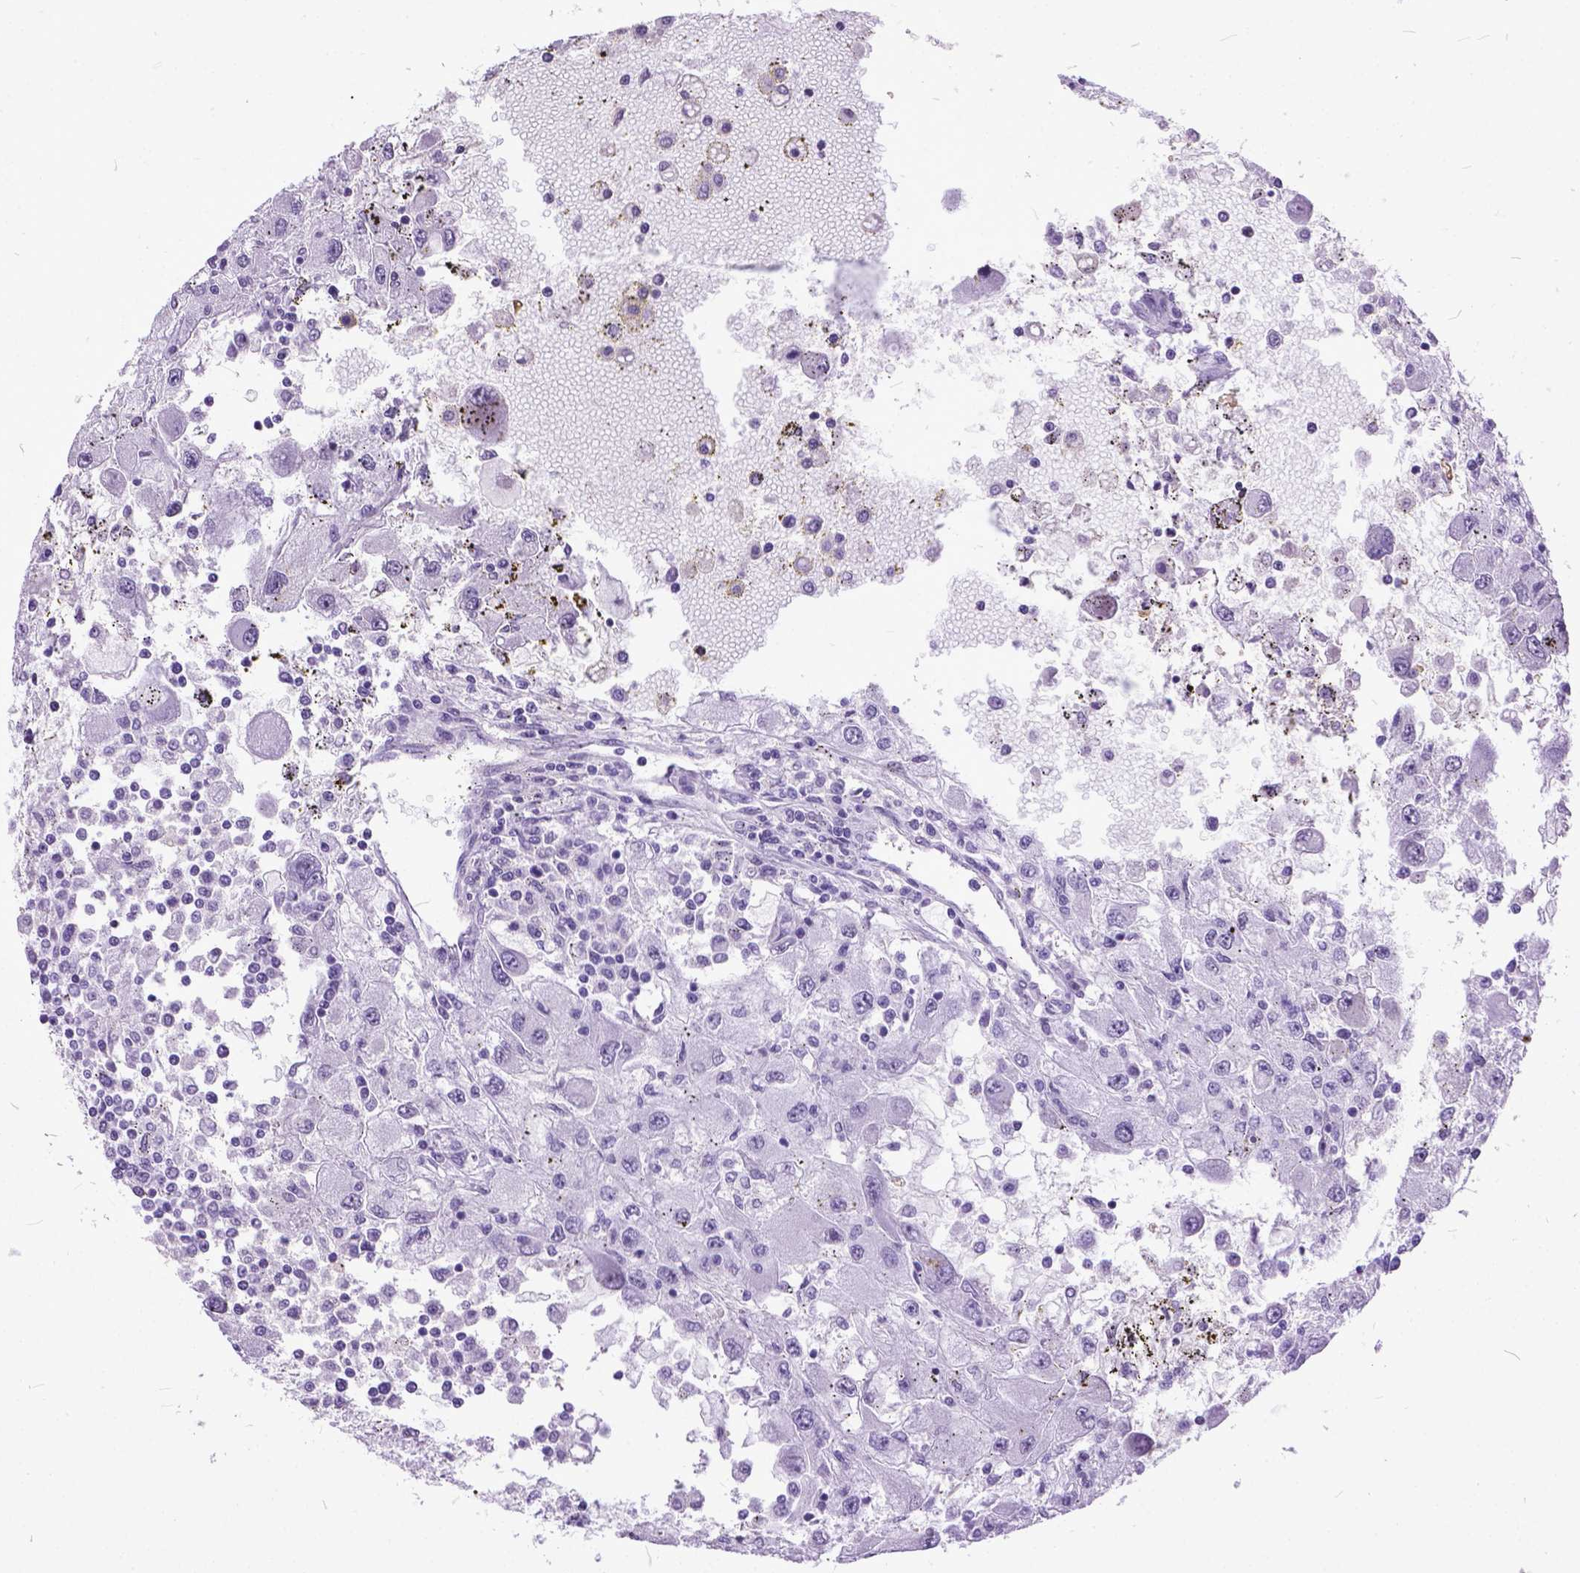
{"staining": {"intensity": "negative", "quantity": "none", "location": "none"}, "tissue": "renal cancer", "cell_type": "Tumor cells", "image_type": "cancer", "snomed": [{"axis": "morphology", "description": "Adenocarcinoma, NOS"}, {"axis": "topography", "description": "Kidney"}], "caption": "Tumor cells show no significant positivity in renal cancer.", "gene": "MARCHF10", "patient": {"sex": "female", "age": 67}}